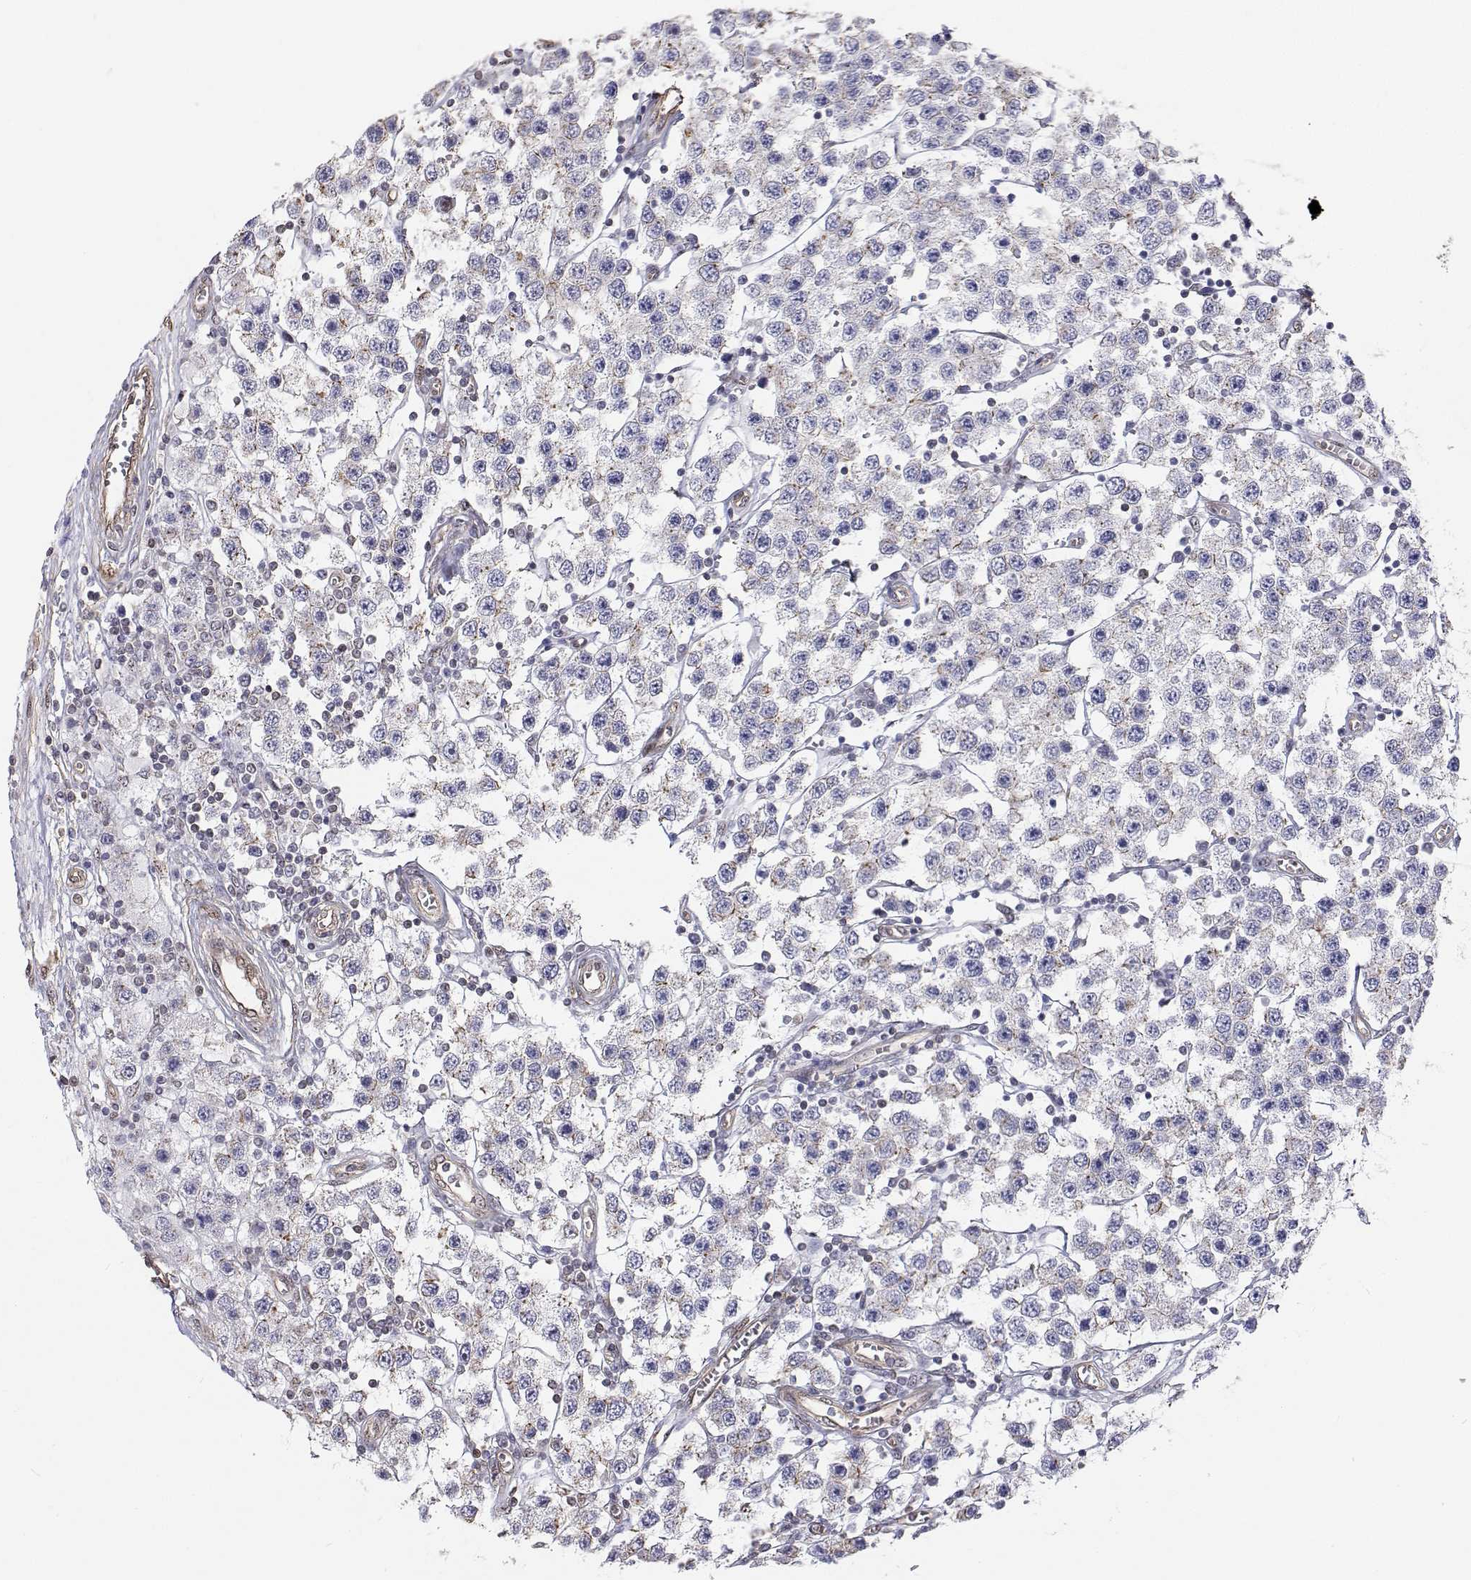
{"staining": {"intensity": "negative", "quantity": "none", "location": "none"}, "tissue": "testis cancer", "cell_type": "Tumor cells", "image_type": "cancer", "snomed": [{"axis": "morphology", "description": "Seminoma, NOS"}, {"axis": "topography", "description": "Testis"}], "caption": "A high-resolution micrograph shows immunohistochemistry (IHC) staining of testis seminoma, which reveals no significant staining in tumor cells. (Stains: DAB (3,3'-diaminobenzidine) immunohistochemistry with hematoxylin counter stain, Microscopy: brightfield microscopy at high magnification).", "gene": "GSDMA", "patient": {"sex": "male", "age": 34}}